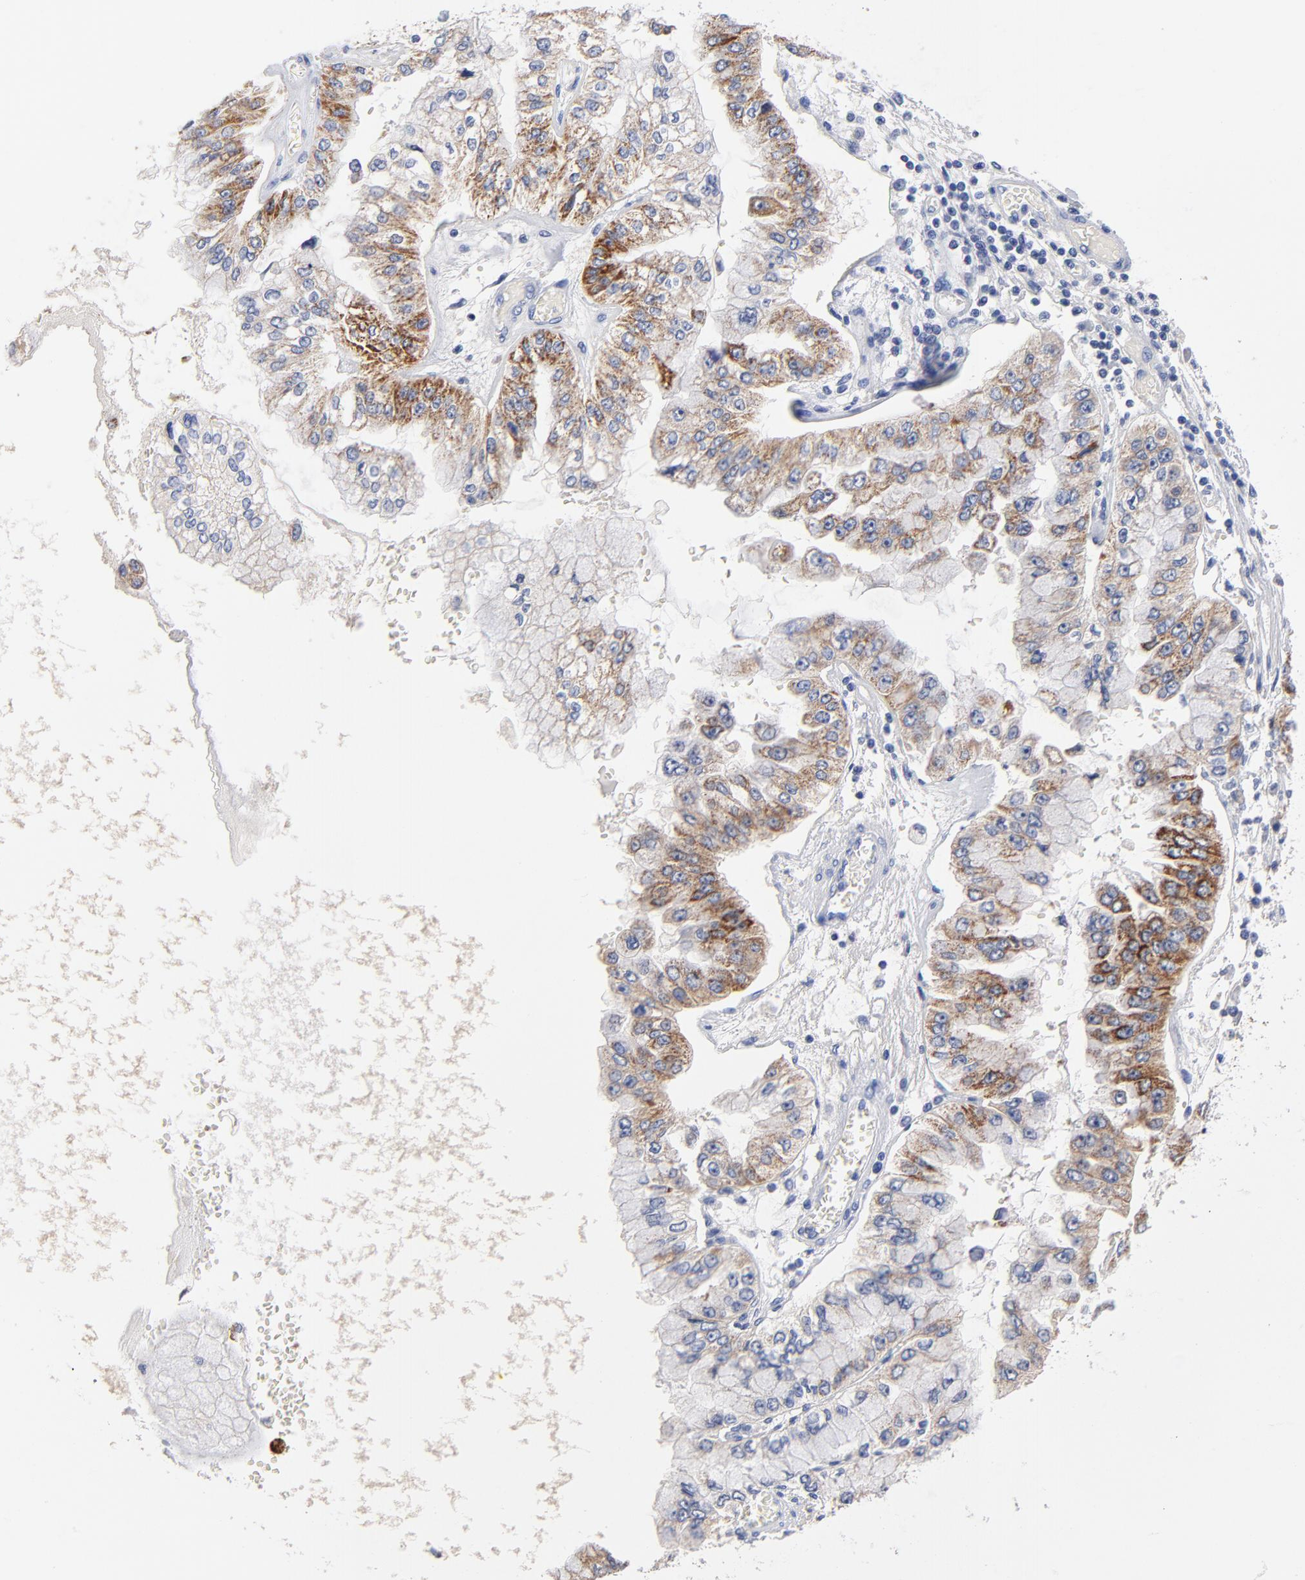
{"staining": {"intensity": "moderate", "quantity": "25%-75%", "location": "cytoplasmic/membranous"}, "tissue": "liver cancer", "cell_type": "Tumor cells", "image_type": "cancer", "snomed": [{"axis": "morphology", "description": "Cholangiocarcinoma"}, {"axis": "topography", "description": "Liver"}], "caption": "This is a histology image of immunohistochemistry (IHC) staining of cholangiocarcinoma (liver), which shows moderate staining in the cytoplasmic/membranous of tumor cells.", "gene": "CPS1", "patient": {"sex": "female", "age": 79}}